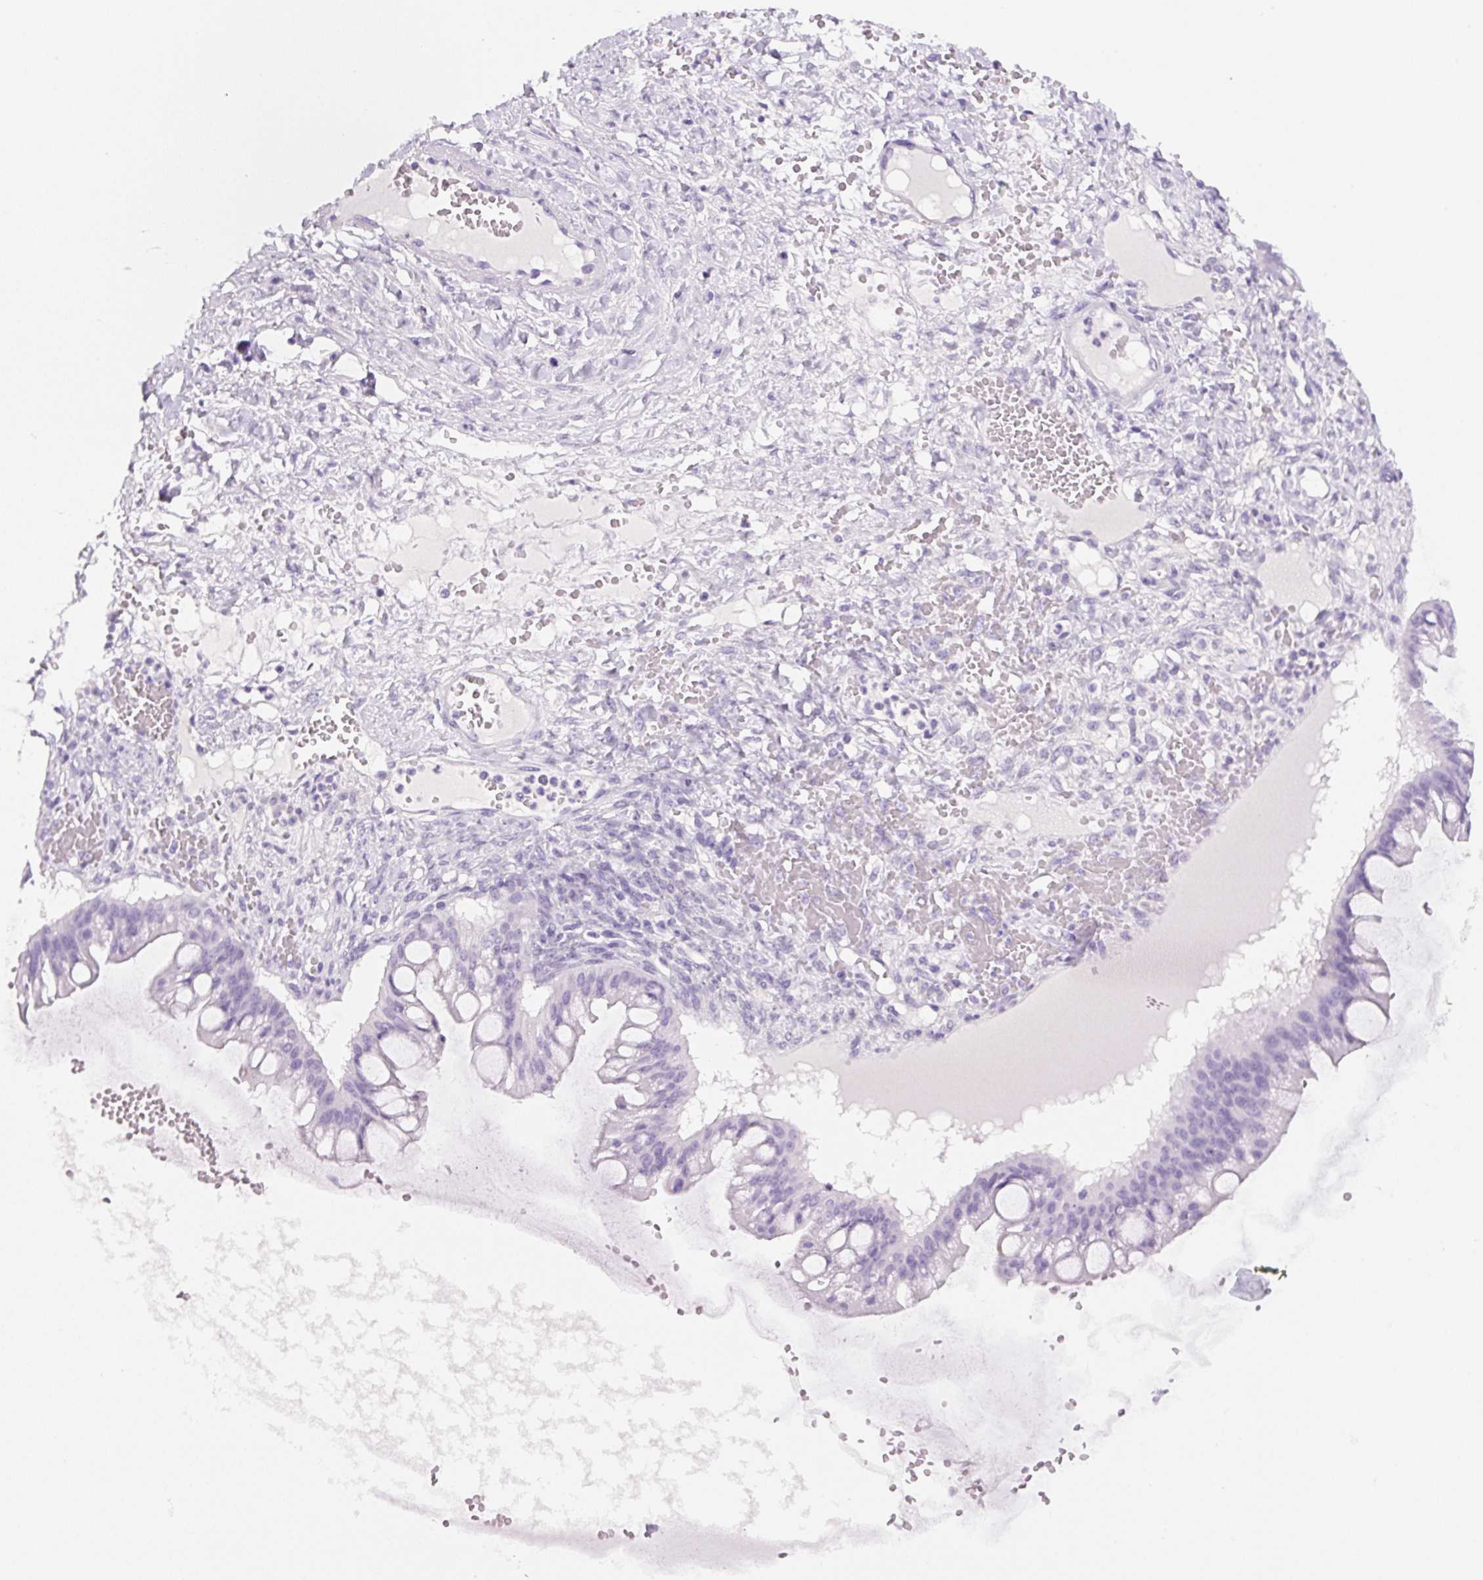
{"staining": {"intensity": "negative", "quantity": "none", "location": "none"}, "tissue": "ovarian cancer", "cell_type": "Tumor cells", "image_type": "cancer", "snomed": [{"axis": "morphology", "description": "Cystadenocarcinoma, mucinous, NOS"}, {"axis": "topography", "description": "Ovary"}], "caption": "The histopathology image displays no significant staining in tumor cells of mucinous cystadenocarcinoma (ovarian).", "gene": "PRRT1", "patient": {"sex": "female", "age": 73}}